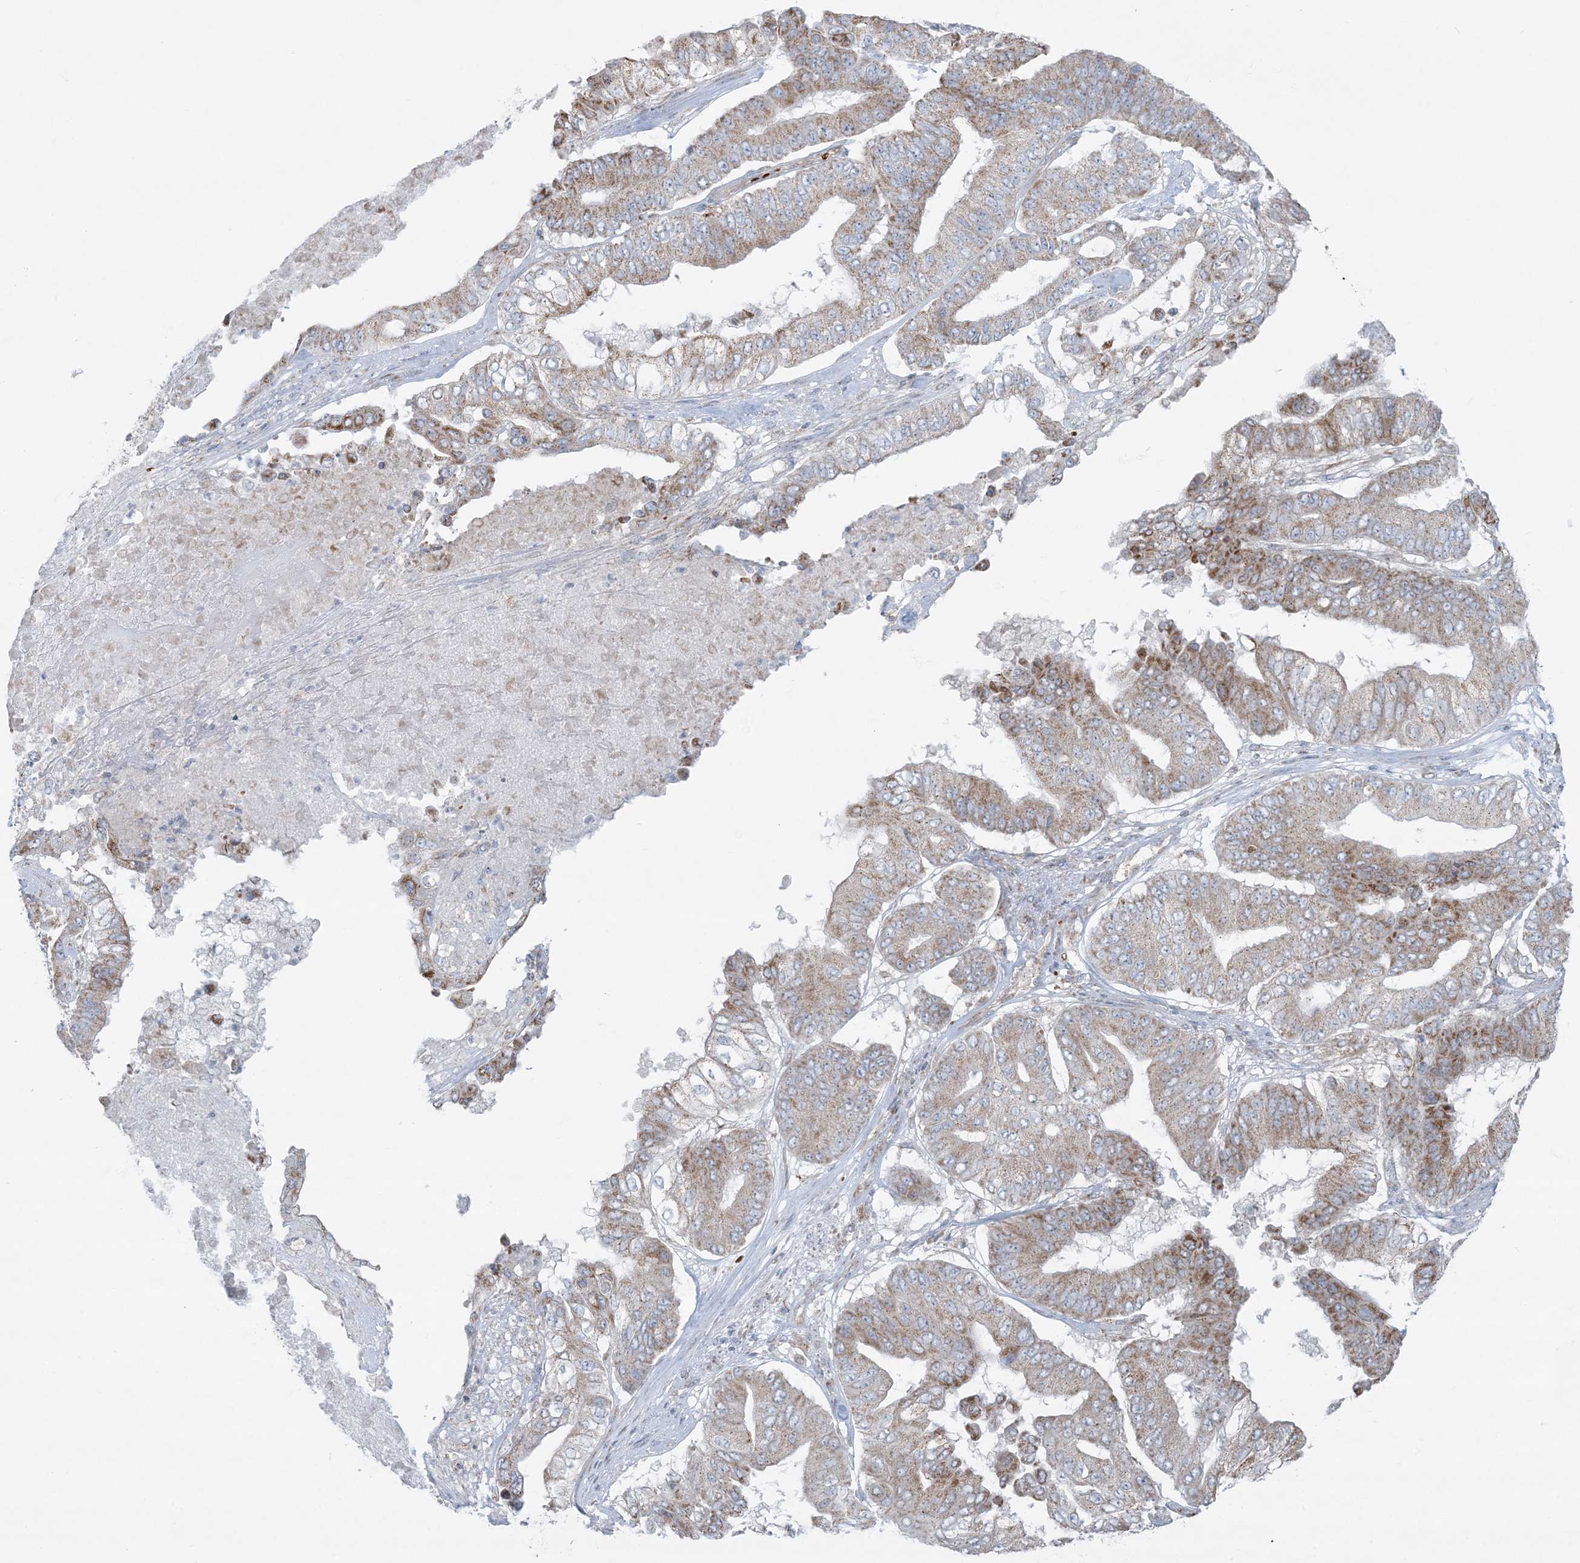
{"staining": {"intensity": "moderate", "quantity": "25%-75%", "location": "cytoplasmic/membranous"}, "tissue": "pancreatic cancer", "cell_type": "Tumor cells", "image_type": "cancer", "snomed": [{"axis": "morphology", "description": "Adenocarcinoma, NOS"}, {"axis": "topography", "description": "Pancreas"}], "caption": "Protein positivity by immunohistochemistry exhibits moderate cytoplasmic/membranous staining in about 25%-75% of tumor cells in adenocarcinoma (pancreatic). Using DAB (3,3'-diaminobenzidine) (brown) and hematoxylin (blue) stains, captured at high magnification using brightfield microscopy.", "gene": "PIK3R4", "patient": {"sex": "female", "age": 77}}